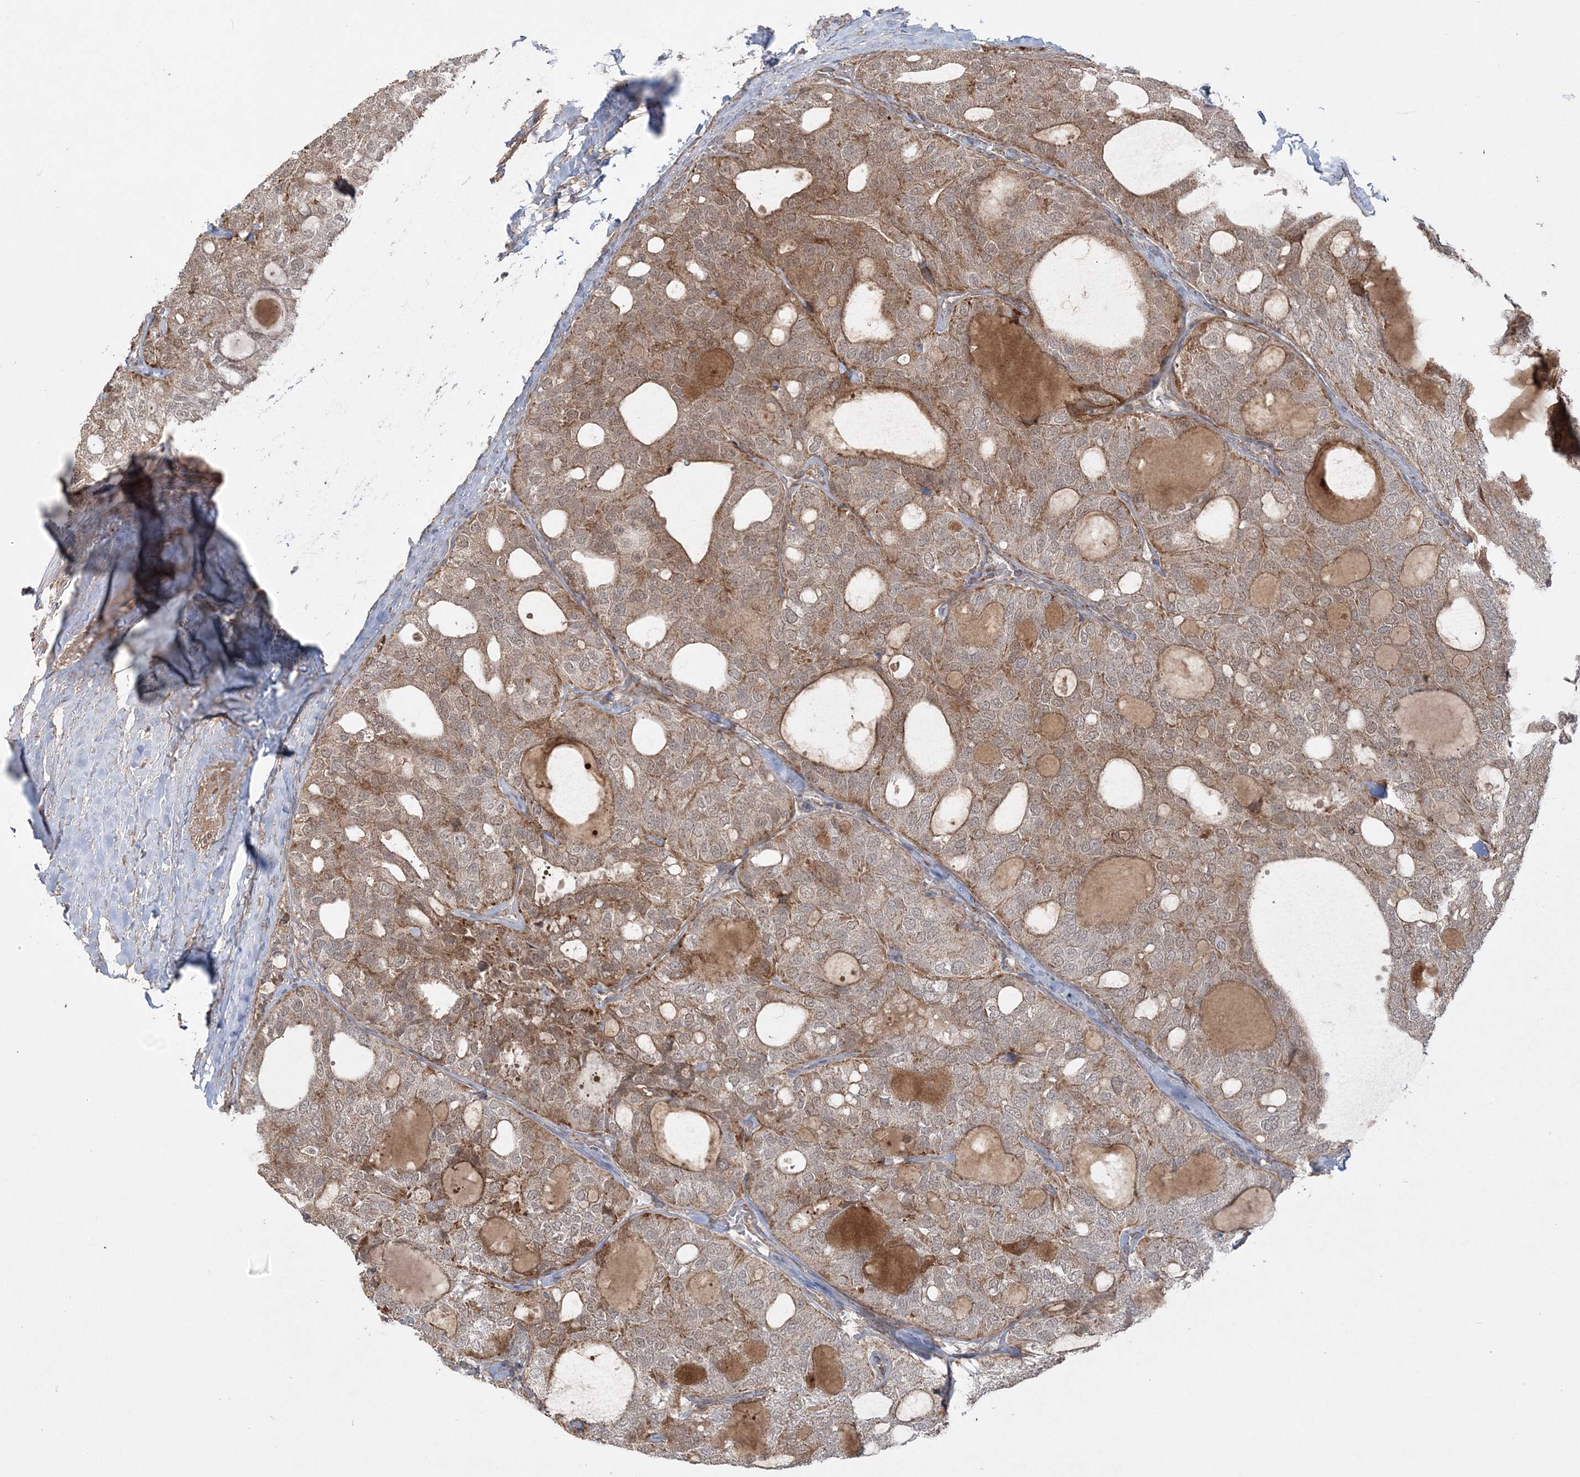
{"staining": {"intensity": "moderate", "quantity": ">75%", "location": "cytoplasmic/membranous"}, "tissue": "thyroid cancer", "cell_type": "Tumor cells", "image_type": "cancer", "snomed": [{"axis": "morphology", "description": "Follicular adenoma carcinoma, NOS"}, {"axis": "topography", "description": "Thyroid gland"}], "caption": "The immunohistochemical stain highlights moderate cytoplasmic/membranous staining in tumor cells of thyroid follicular adenoma carcinoma tissue.", "gene": "SCLT1", "patient": {"sex": "male", "age": 75}}